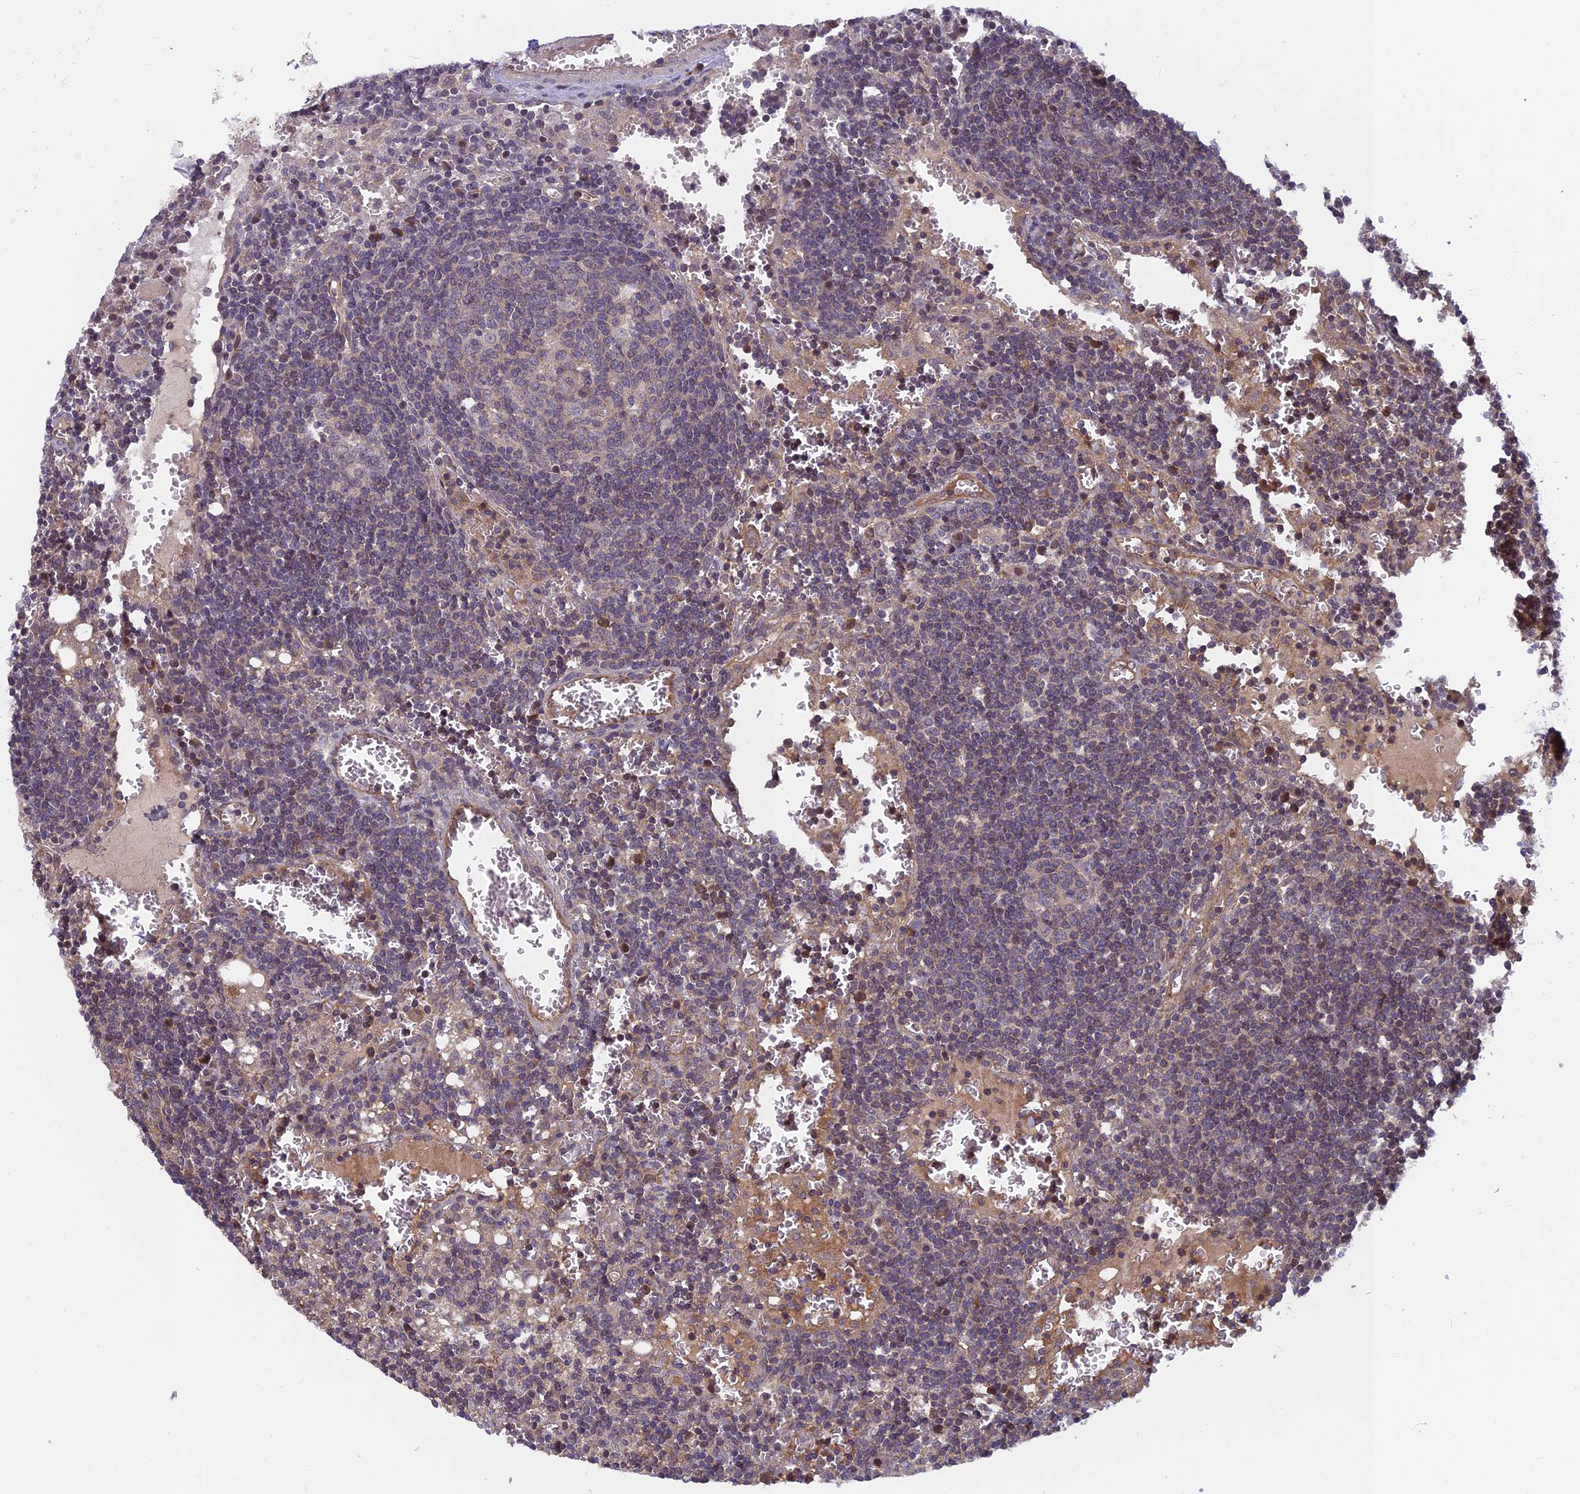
{"staining": {"intensity": "negative", "quantity": "none", "location": "none"}, "tissue": "lymph node", "cell_type": "Germinal center cells", "image_type": "normal", "snomed": [{"axis": "morphology", "description": "Normal tissue, NOS"}, {"axis": "topography", "description": "Lymph node"}], "caption": "Germinal center cells show no significant protein staining in unremarkable lymph node.", "gene": "PIKFYVE", "patient": {"sex": "female", "age": 73}}